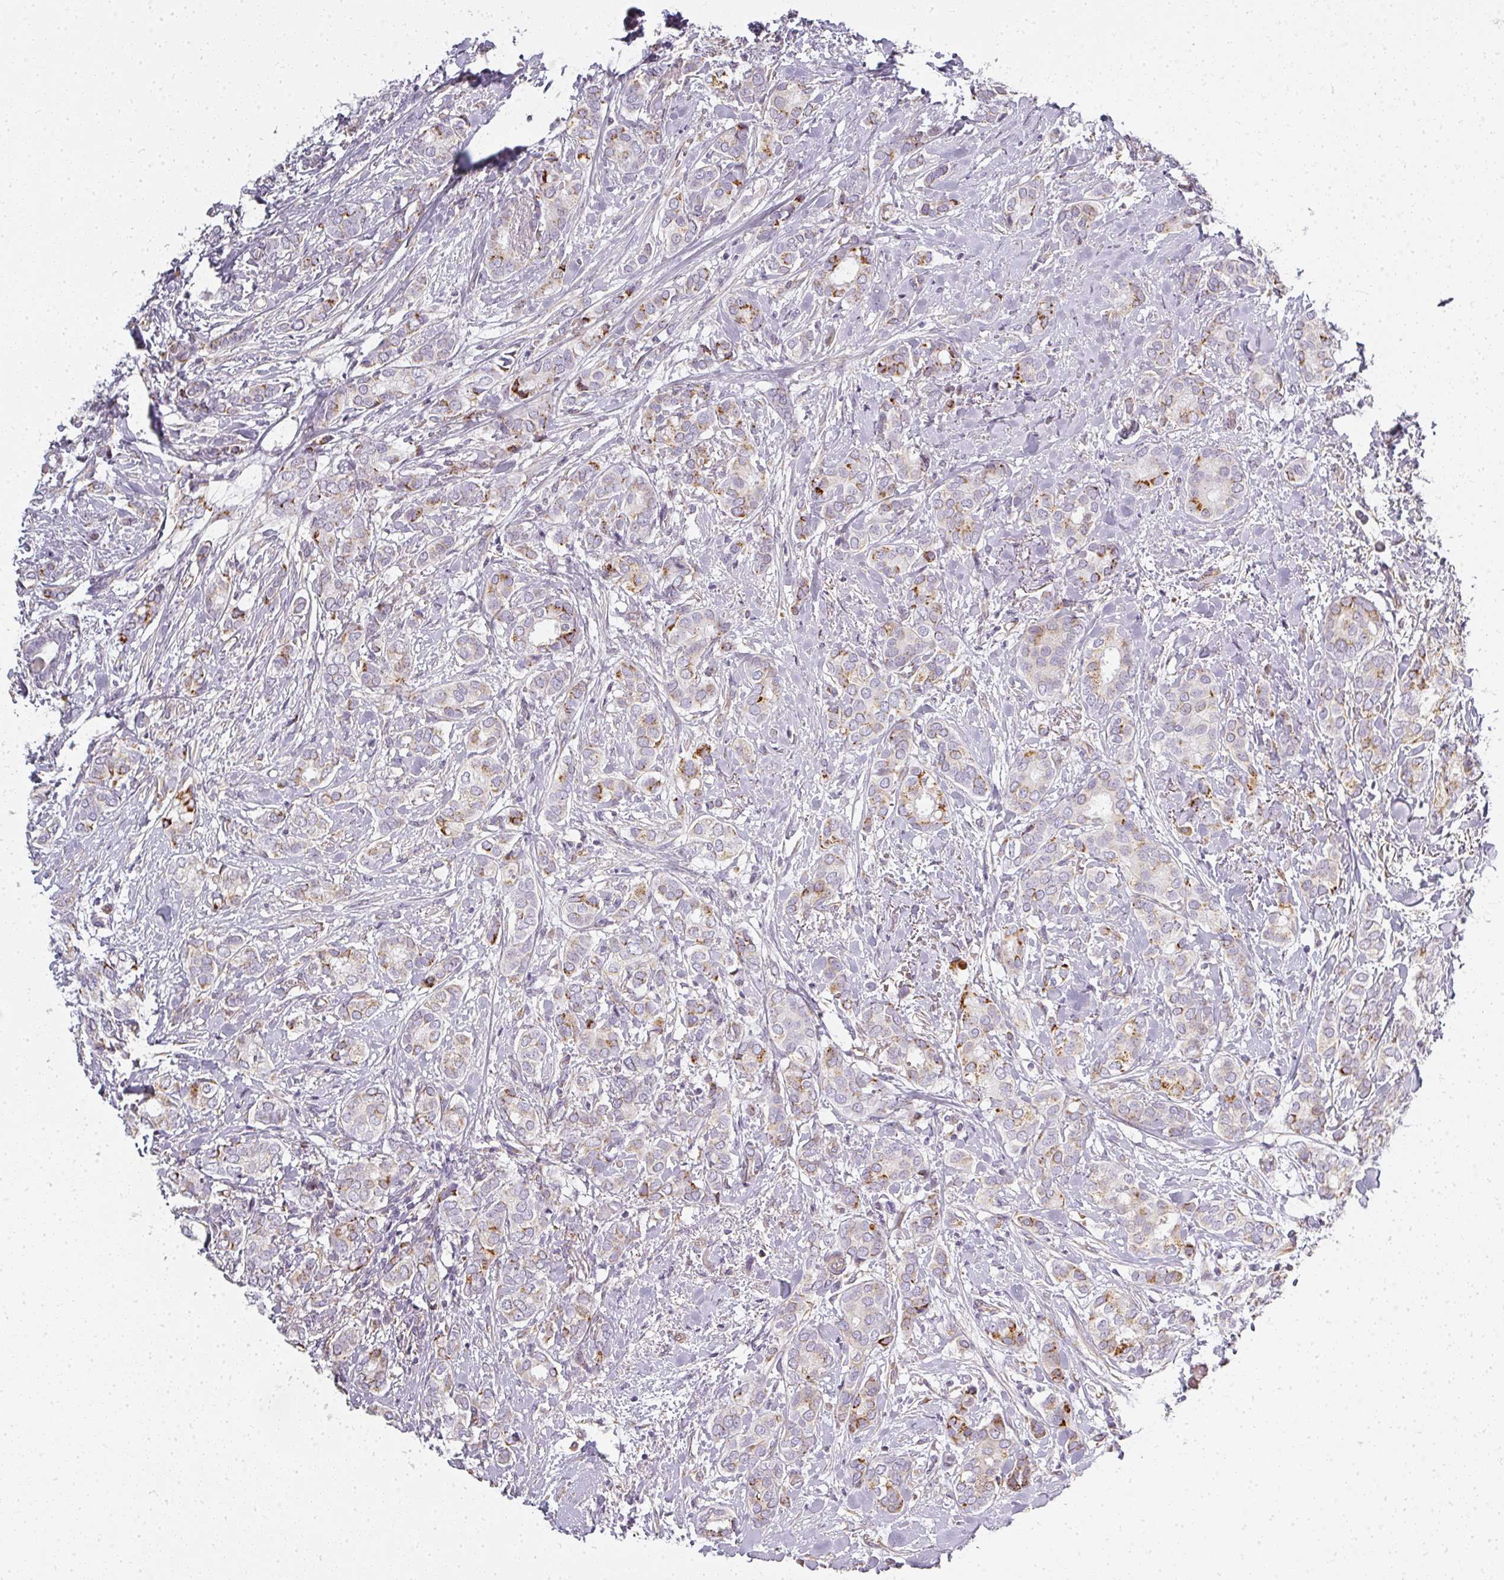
{"staining": {"intensity": "moderate", "quantity": "25%-75%", "location": "cytoplasmic/membranous"}, "tissue": "breast cancer", "cell_type": "Tumor cells", "image_type": "cancer", "snomed": [{"axis": "morphology", "description": "Duct carcinoma"}, {"axis": "topography", "description": "Breast"}], "caption": "A micrograph showing moderate cytoplasmic/membranous staining in approximately 25%-75% of tumor cells in intraductal carcinoma (breast), as visualized by brown immunohistochemical staining.", "gene": "ATP8B2", "patient": {"sex": "female", "age": 73}}